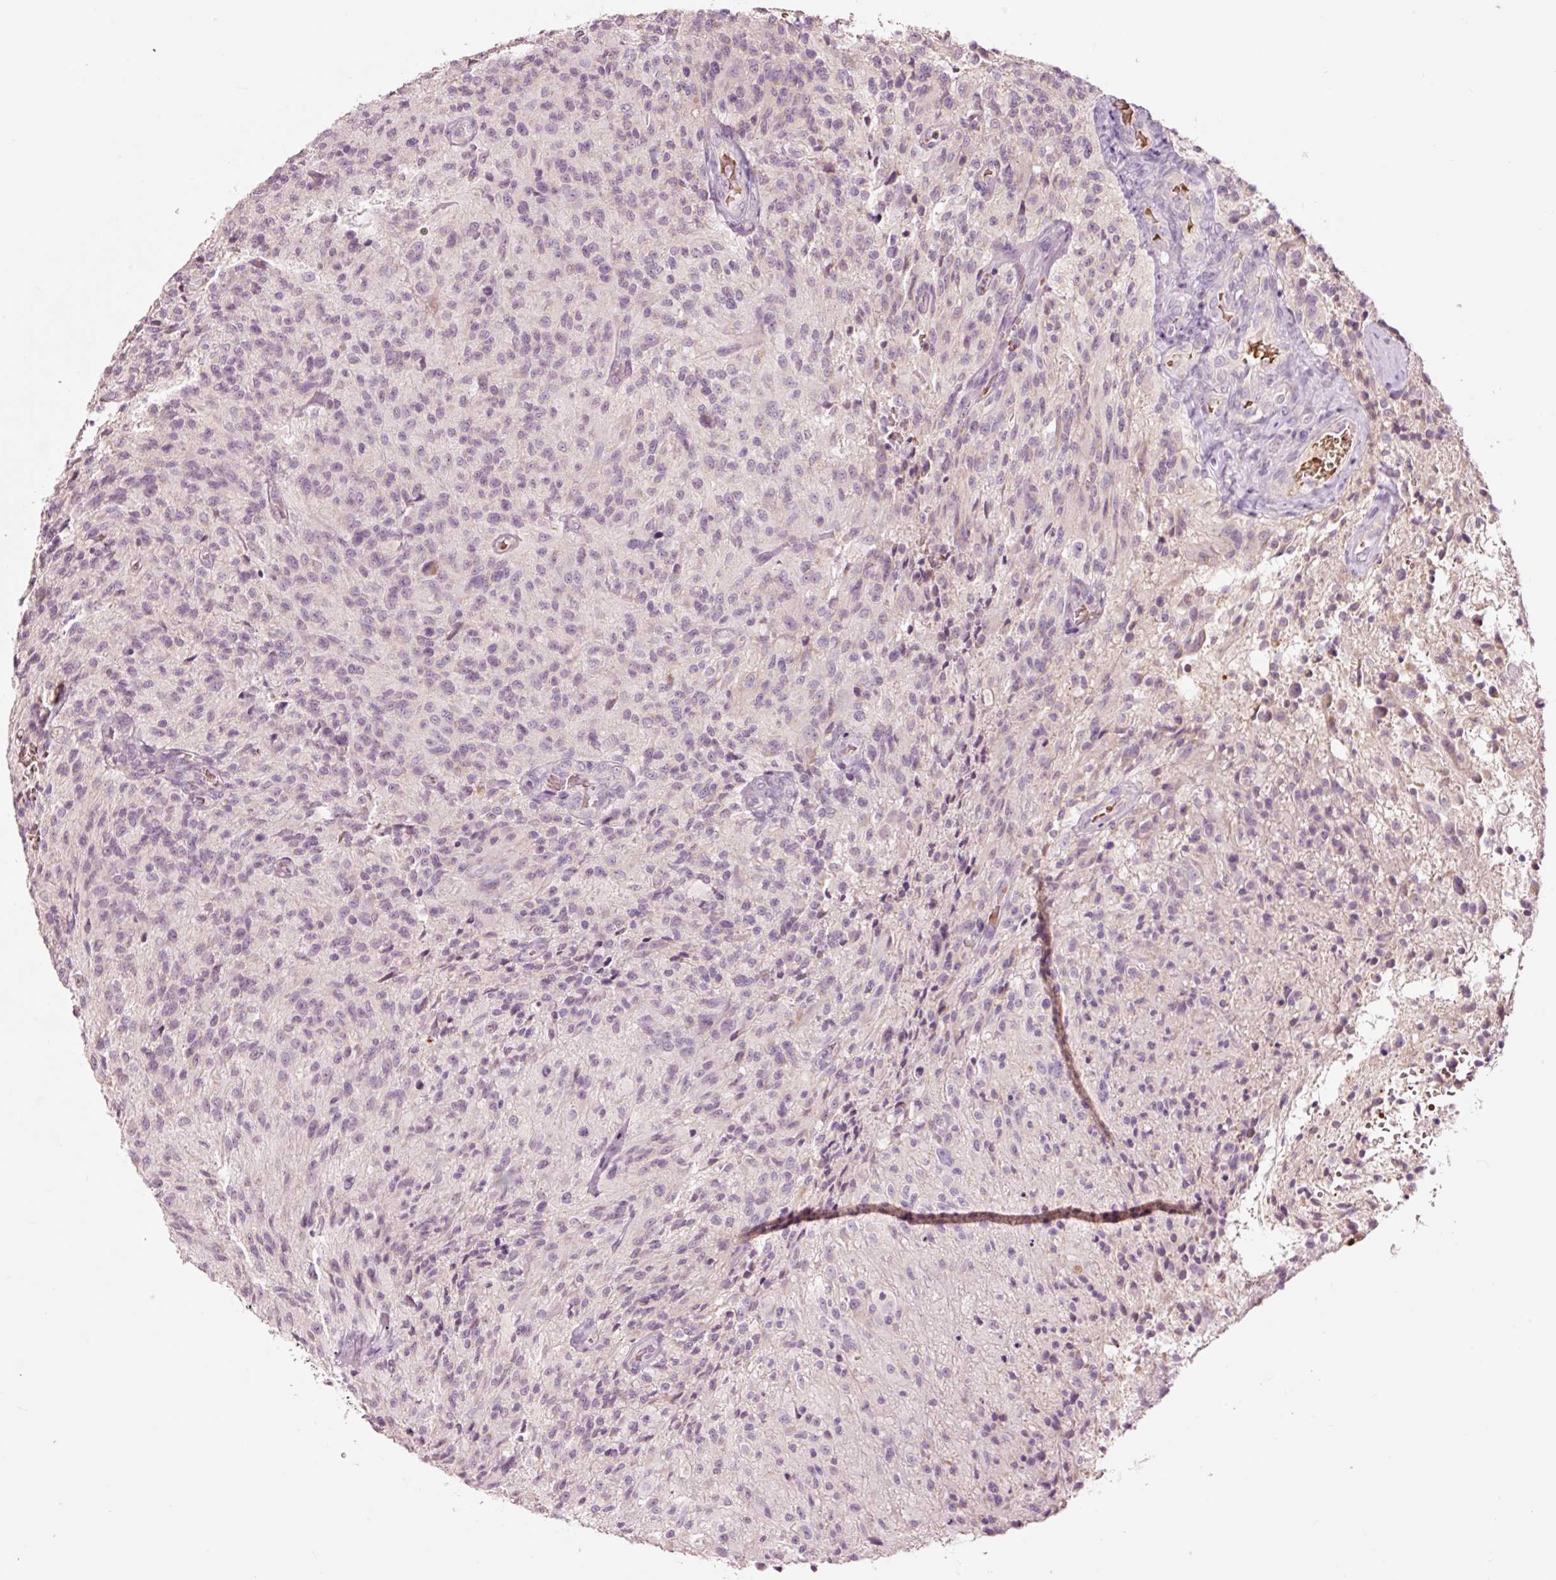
{"staining": {"intensity": "negative", "quantity": "none", "location": "none"}, "tissue": "glioma", "cell_type": "Tumor cells", "image_type": "cancer", "snomed": [{"axis": "morphology", "description": "Normal tissue, NOS"}, {"axis": "morphology", "description": "Glioma, malignant, High grade"}, {"axis": "topography", "description": "Cerebral cortex"}], "caption": "Tumor cells show no significant positivity in glioma. (Brightfield microscopy of DAB immunohistochemistry at high magnification).", "gene": "LDHAL6B", "patient": {"sex": "male", "age": 56}}